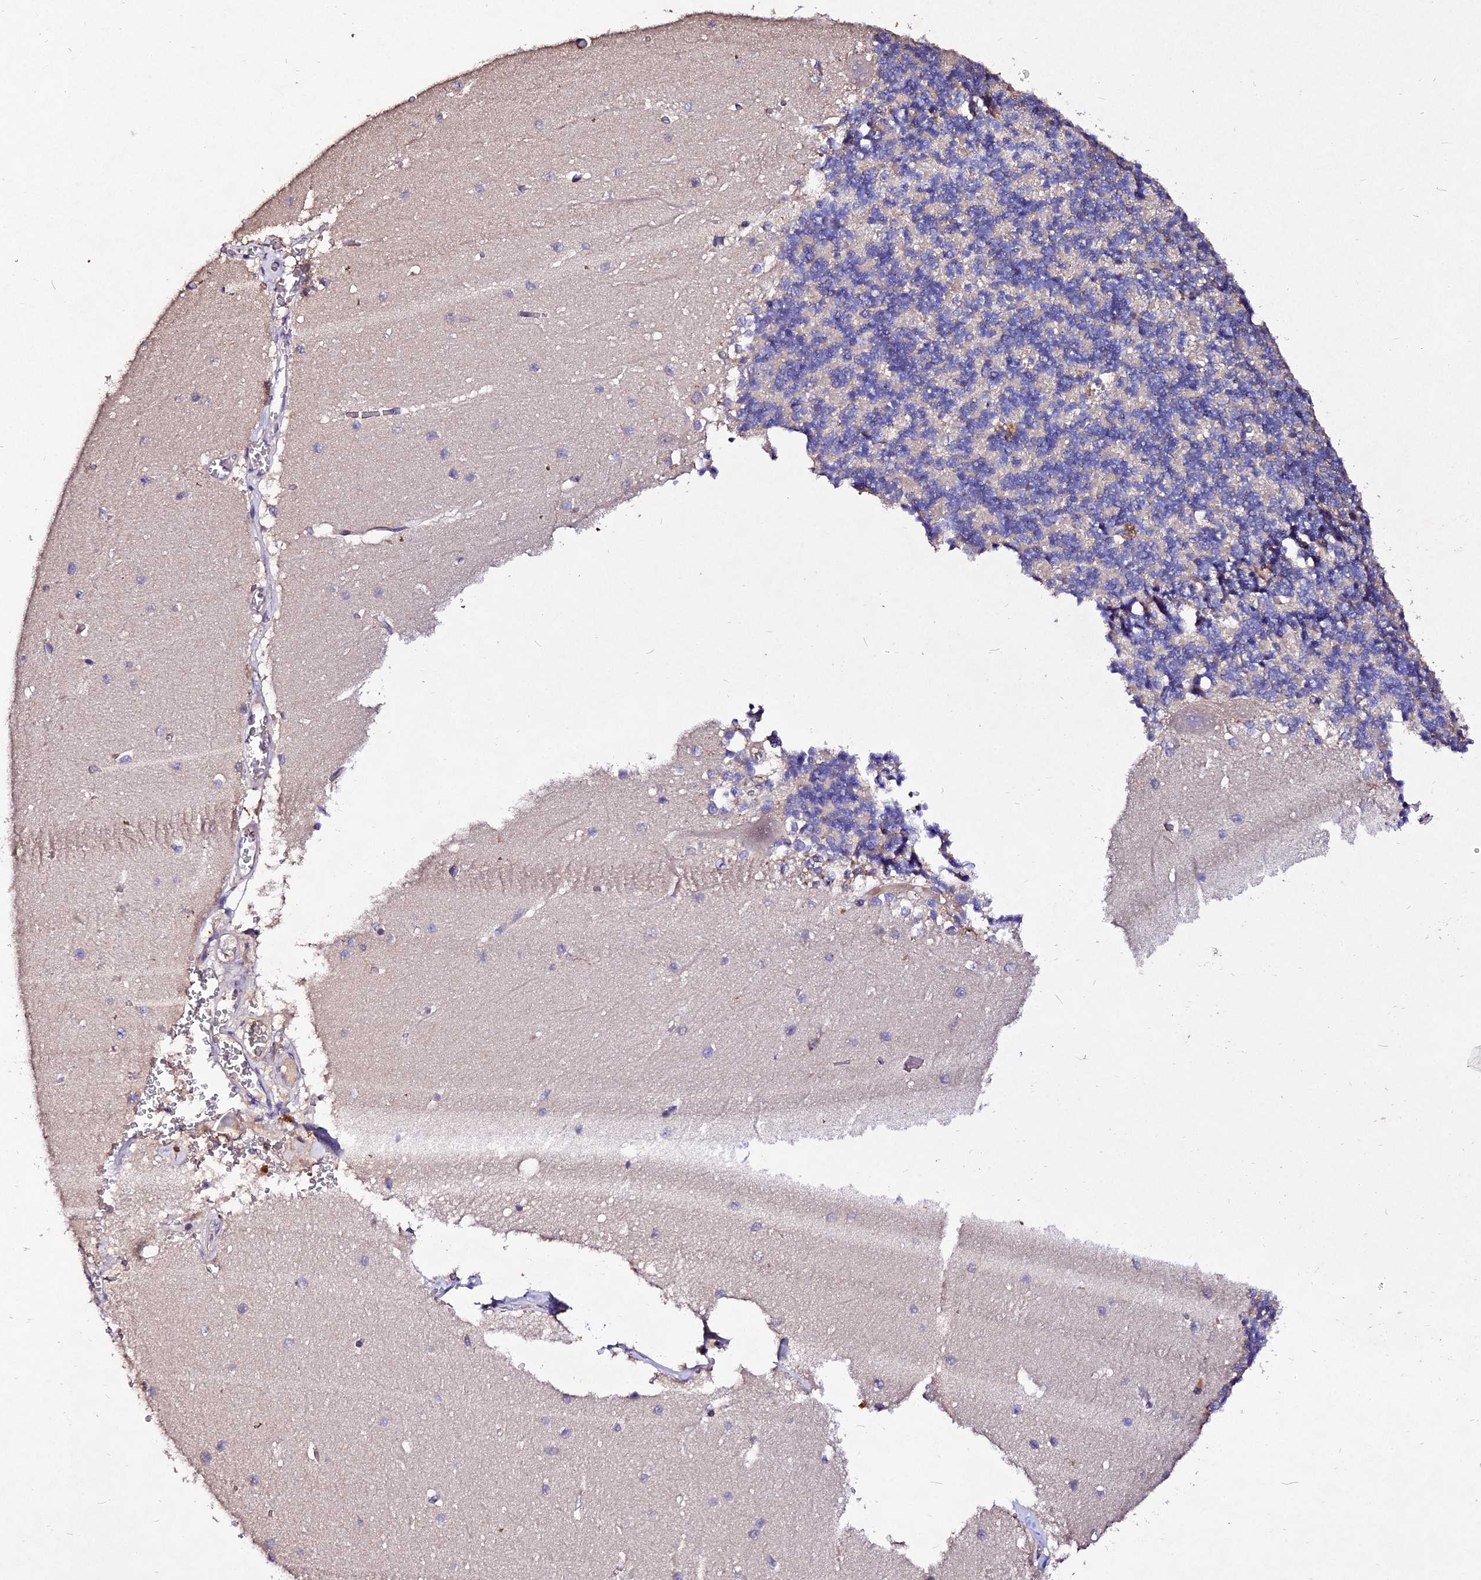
{"staining": {"intensity": "negative", "quantity": "none", "location": "none"}, "tissue": "cerebellum", "cell_type": "Cells in granular layer", "image_type": "normal", "snomed": [{"axis": "morphology", "description": "Normal tissue, NOS"}, {"axis": "topography", "description": "Cerebellum"}], "caption": "A micrograph of cerebellum stained for a protein reveals no brown staining in cells in granular layer. The staining was performed using DAB to visualize the protein expression in brown, while the nuclei were stained in blue with hematoxylin (Magnification: 20x).", "gene": "AP3M1", "patient": {"sex": "male", "age": 37}}